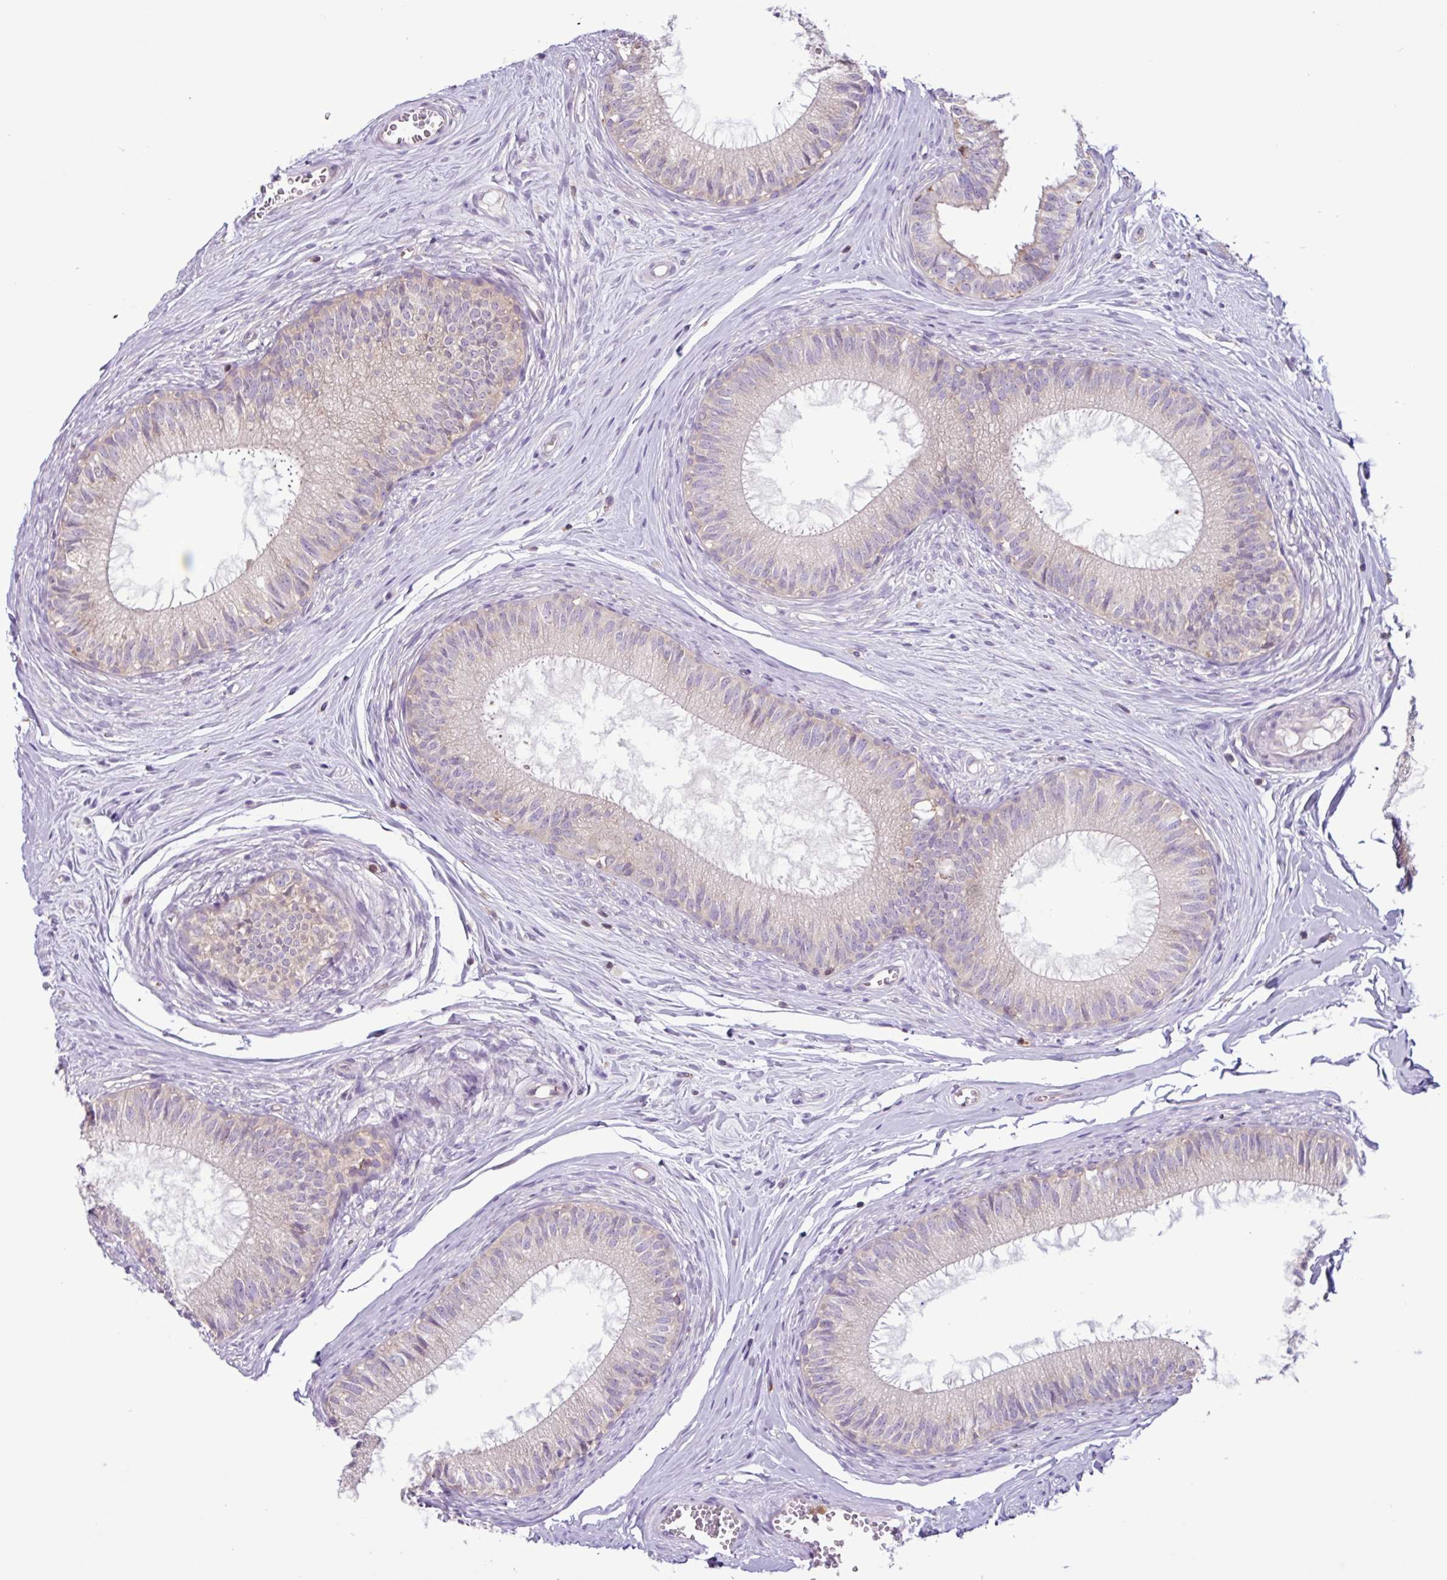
{"staining": {"intensity": "weak", "quantity": "25%-75%", "location": "cytoplasmic/membranous"}, "tissue": "epididymis", "cell_type": "Glandular cells", "image_type": "normal", "snomed": [{"axis": "morphology", "description": "Normal tissue, NOS"}, {"axis": "topography", "description": "Epididymis"}], "caption": "Immunohistochemistry (IHC) image of unremarkable epididymis: human epididymis stained using immunohistochemistry (IHC) displays low levels of weak protein expression localized specifically in the cytoplasmic/membranous of glandular cells, appearing as a cytoplasmic/membranous brown color.", "gene": "ACTR3B", "patient": {"sex": "male", "age": 25}}